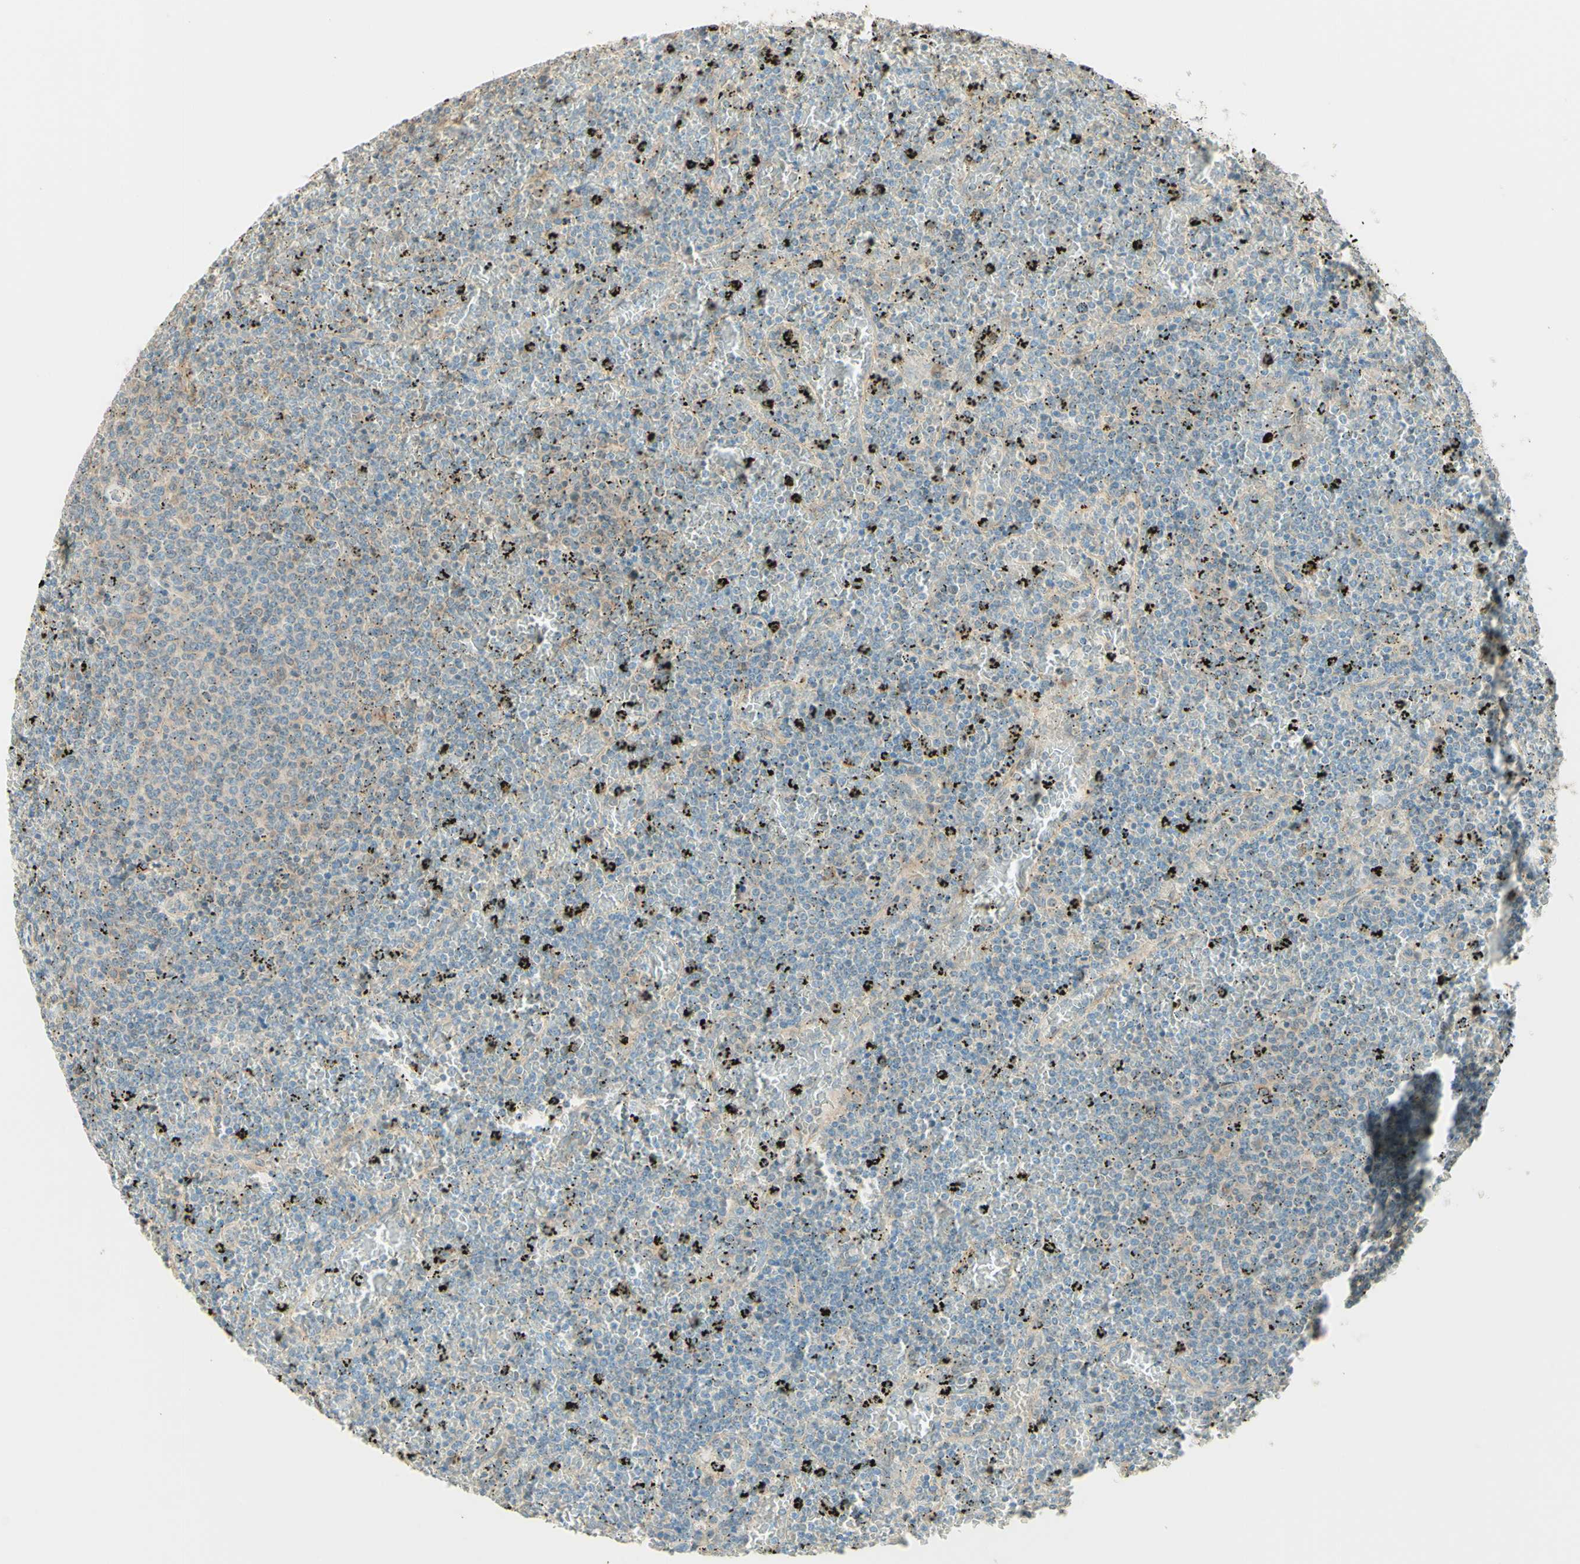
{"staining": {"intensity": "weak", "quantity": "25%-75%", "location": "cytoplasmic/membranous"}, "tissue": "lymphoma", "cell_type": "Tumor cells", "image_type": "cancer", "snomed": [{"axis": "morphology", "description": "Malignant lymphoma, non-Hodgkin's type, Low grade"}, {"axis": "topography", "description": "Spleen"}], "caption": "Malignant lymphoma, non-Hodgkin's type (low-grade) stained with DAB (3,3'-diaminobenzidine) IHC shows low levels of weak cytoplasmic/membranous staining in about 25%-75% of tumor cells.", "gene": "PROM1", "patient": {"sex": "female", "age": 77}}